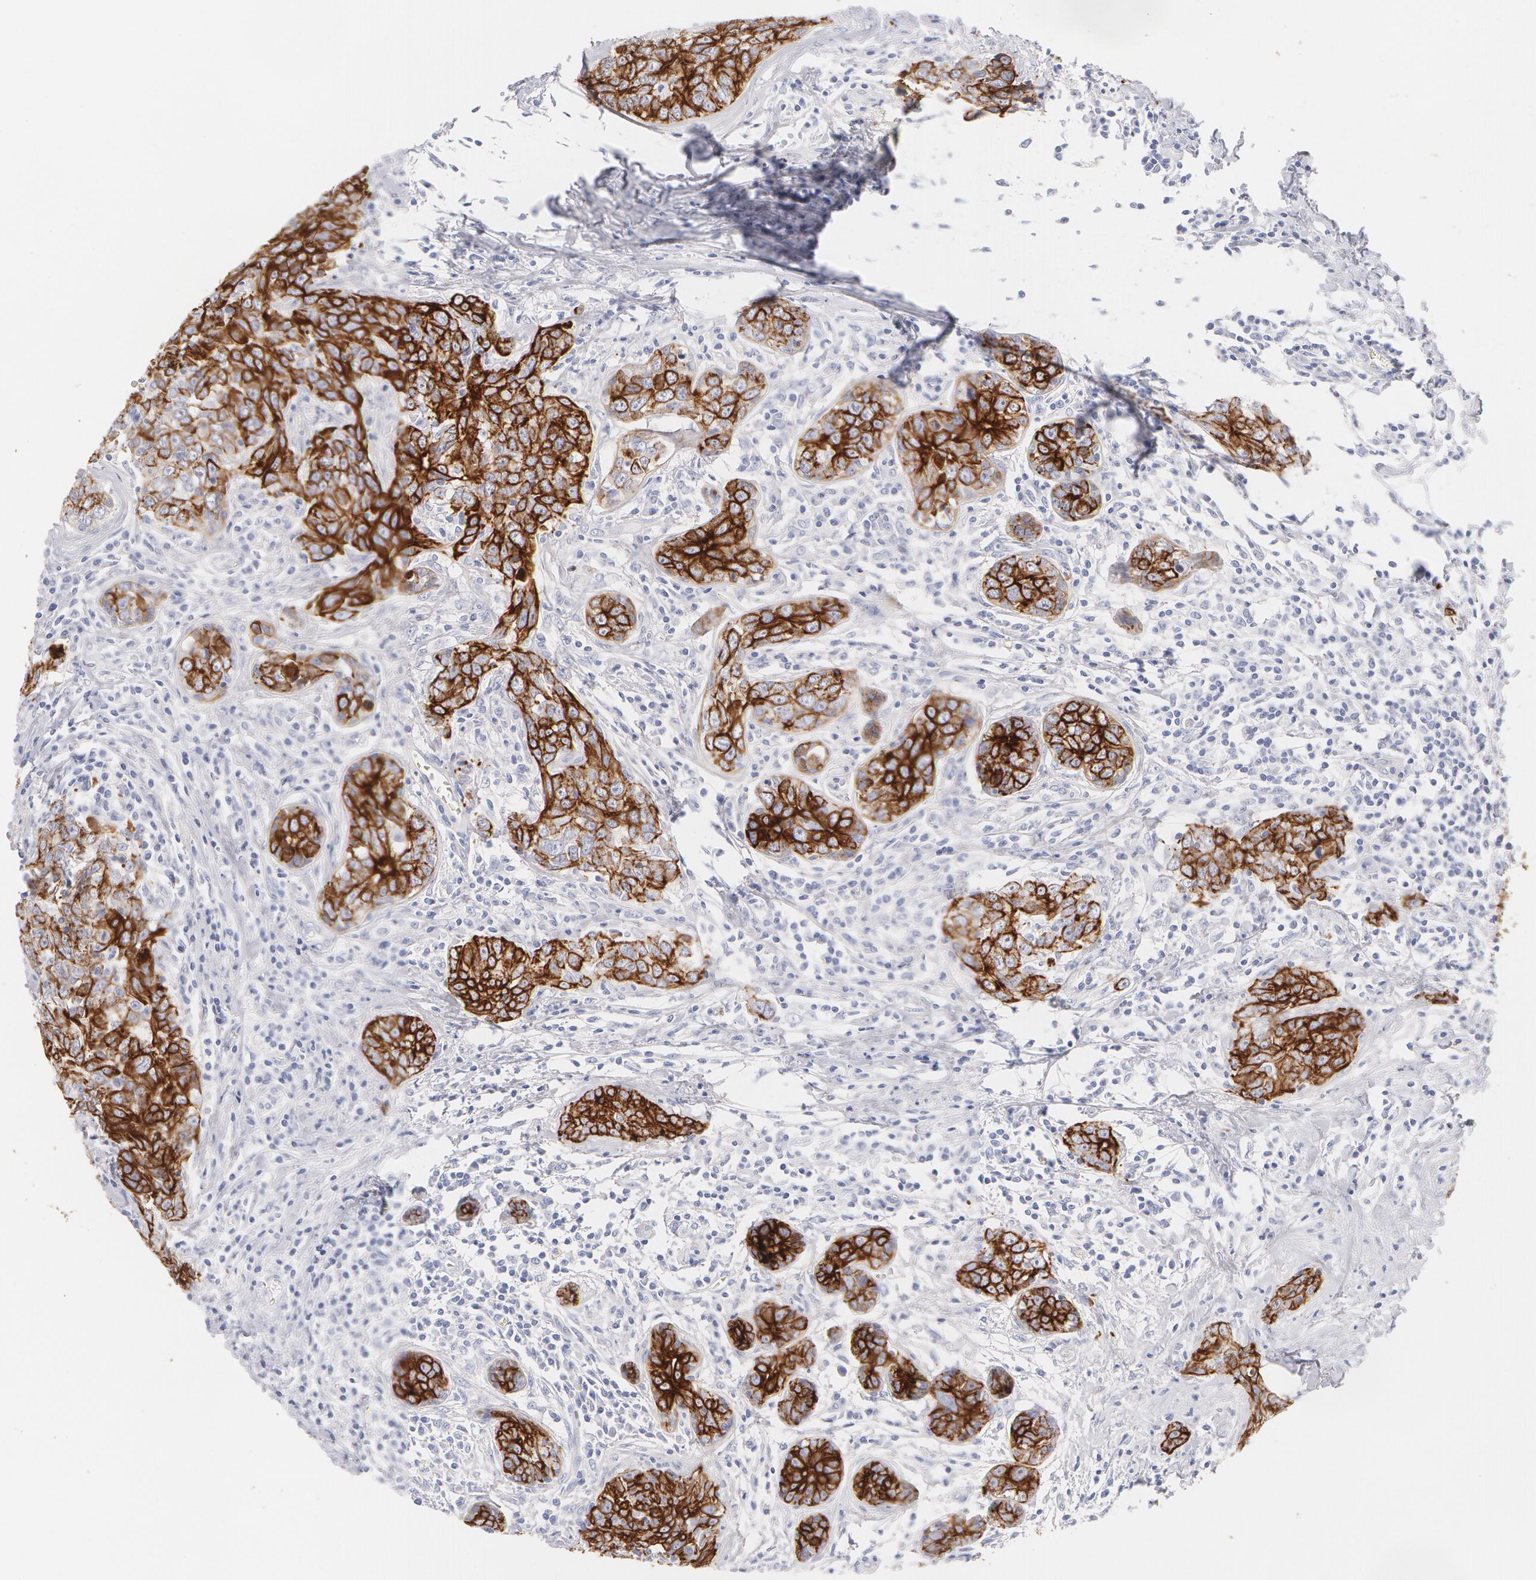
{"staining": {"intensity": "strong", "quantity": ">75%", "location": "cytoplasmic/membranous"}, "tissue": "breast cancer", "cell_type": "Tumor cells", "image_type": "cancer", "snomed": [{"axis": "morphology", "description": "Duct carcinoma"}, {"axis": "topography", "description": "Breast"}], "caption": "Immunohistochemistry (IHC) of infiltrating ductal carcinoma (breast) shows high levels of strong cytoplasmic/membranous staining in approximately >75% of tumor cells.", "gene": "KRT8", "patient": {"sex": "female", "age": 50}}